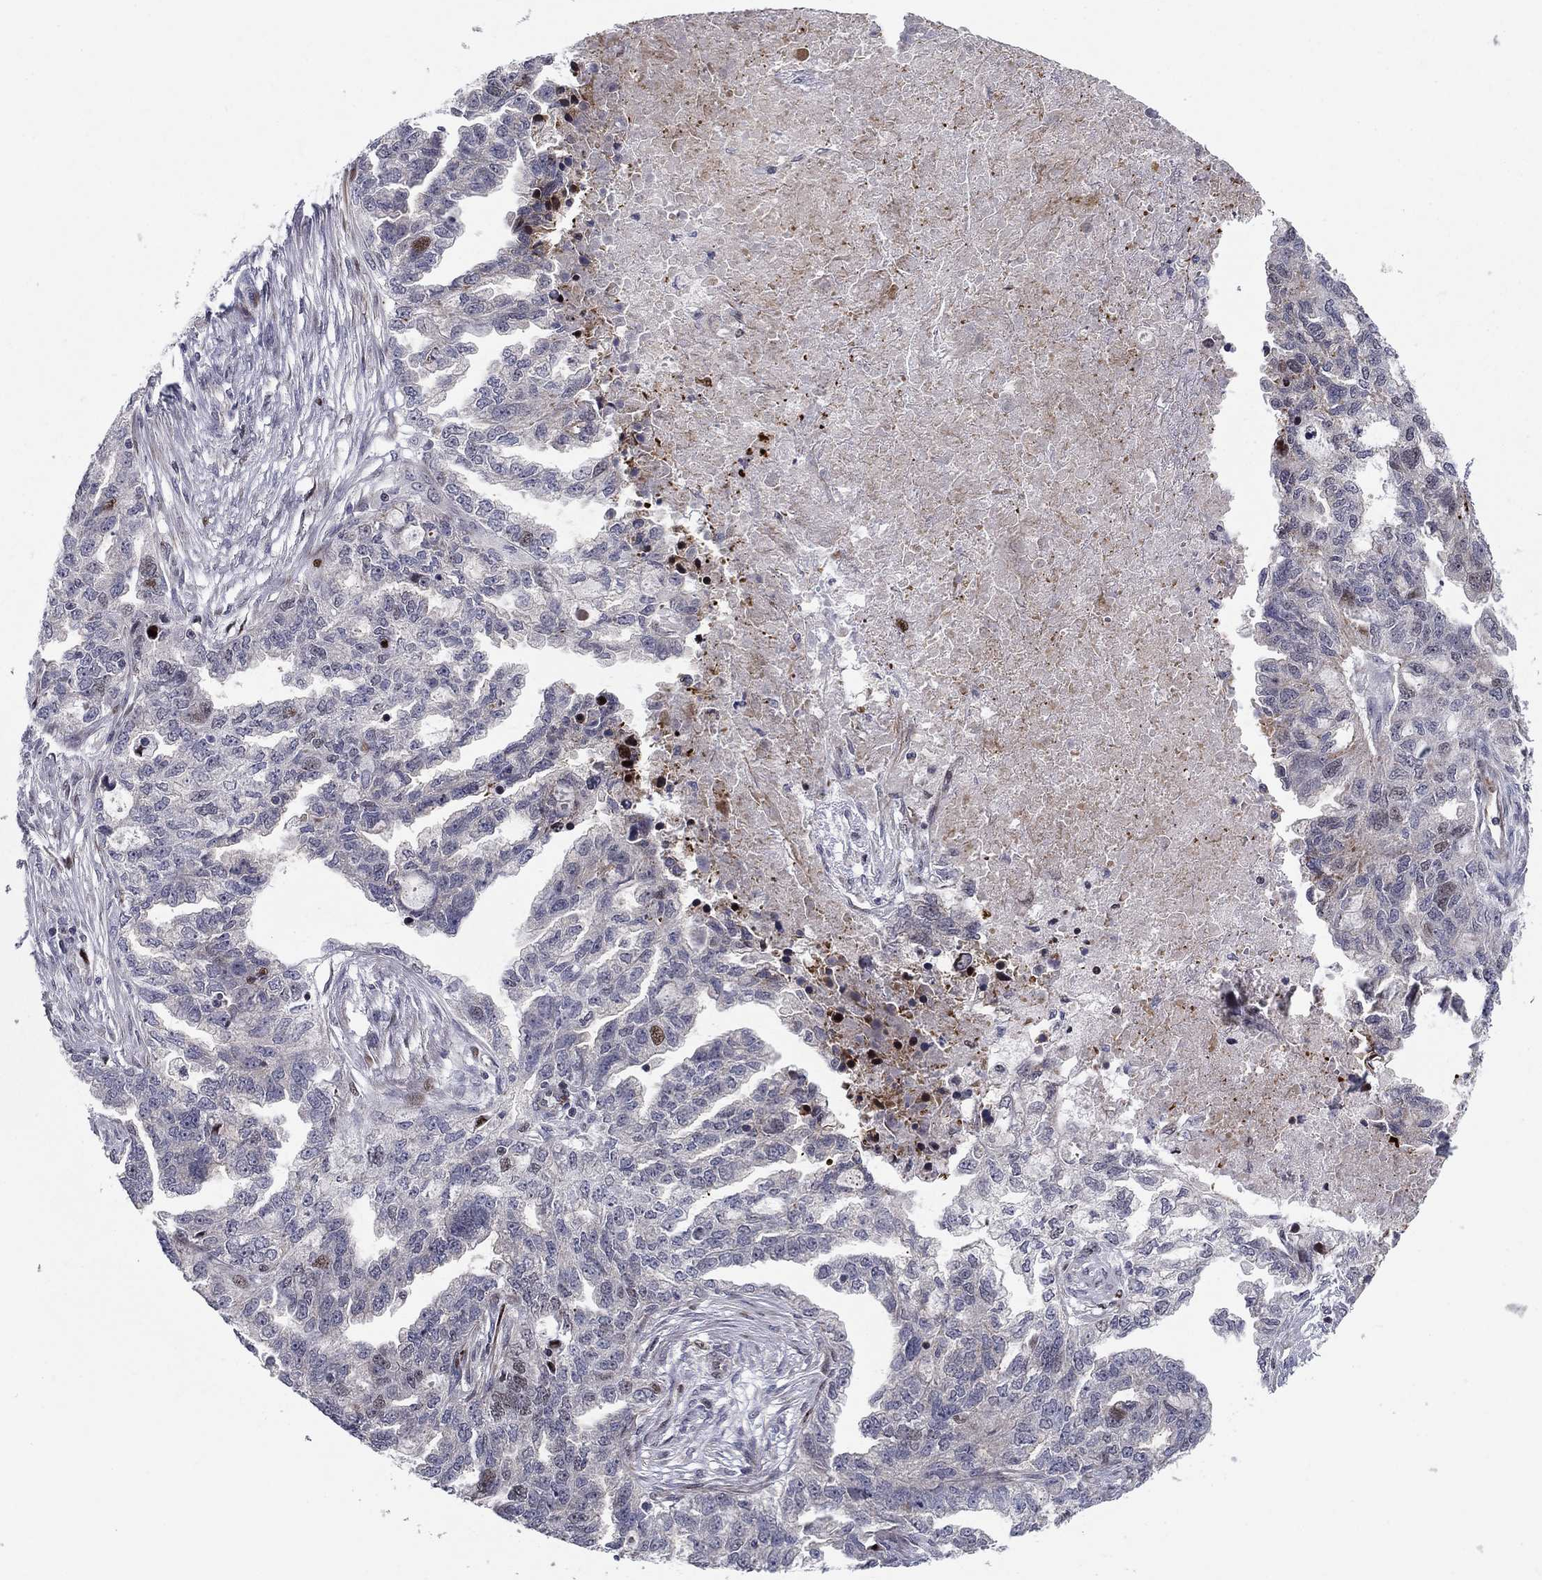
{"staining": {"intensity": "moderate", "quantity": "<25%", "location": "nuclear"}, "tissue": "ovarian cancer", "cell_type": "Tumor cells", "image_type": "cancer", "snomed": [{"axis": "morphology", "description": "Cystadenocarcinoma, serous, NOS"}, {"axis": "topography", "description": "Ovary"}], "caption": "About <25% of tumor cells in serous cystadenocarcinoma (ovarian) exhibit moderate nuclear protein expression as visualized by brown immunohistochemical staining.", "gene": "MIOS", "patient": {"sex": "female", "age": 51}}